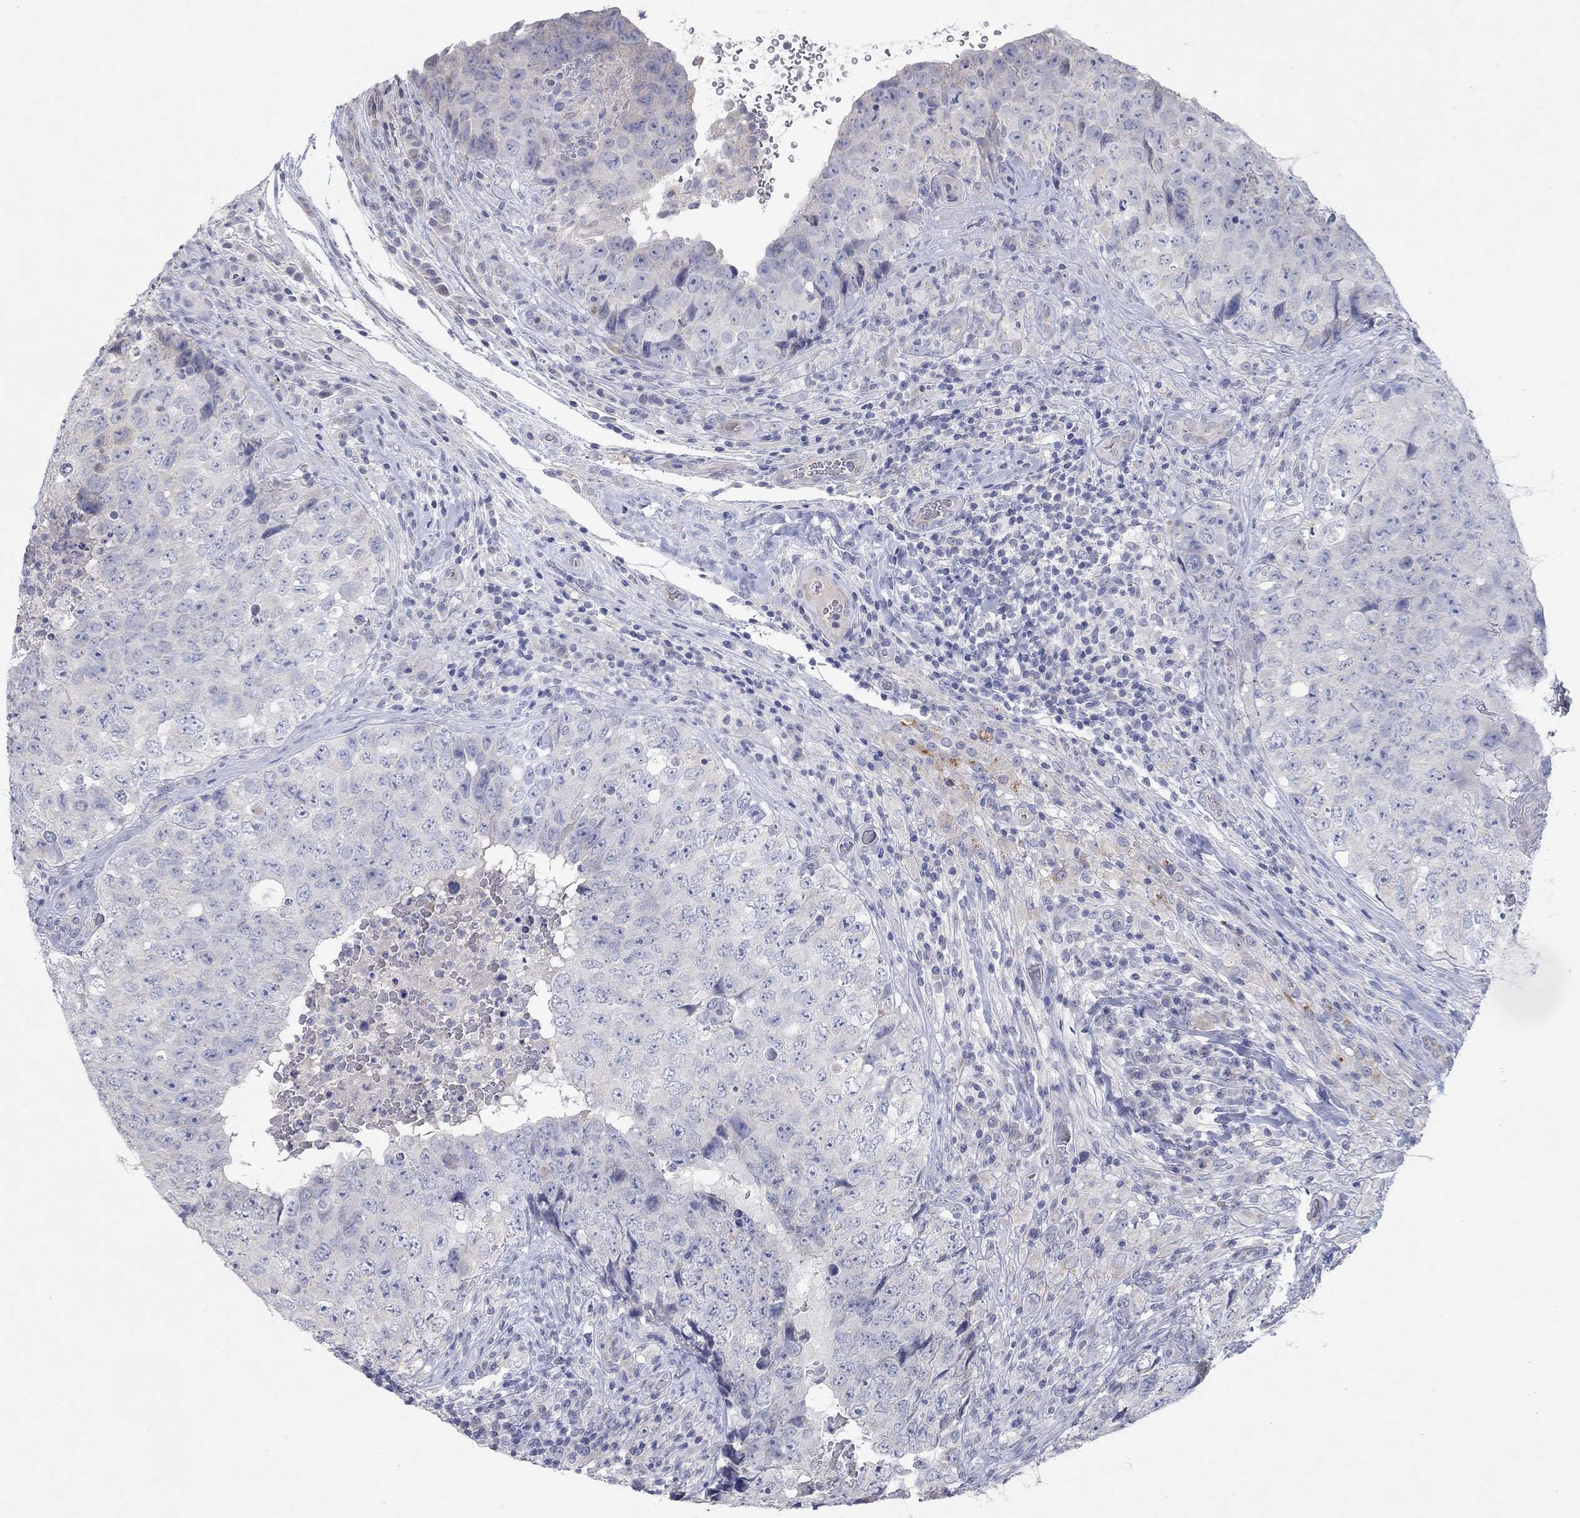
{"staining": {"intensity": "negative", "quantity": "none", "location": "none"}, "tissue": "testis cancer", "cell_type": "Tumor cells", "image_type": "cancer", "snomed": [{"axis": "morphology", "description": "Seminoma, NOS"}, {"axis": "topography", "description": "Testis"}], "caption": "This is a micrograph of IHC staining of testis cancer (seminoma), which shows no expression in tumor cells. (DAB (3,3'-diaminobenzidine) IHC visualized using brightfield microscopy, high magnification).", "gene": "KRT40", "patient": {"sex": "male", "age": 34}}